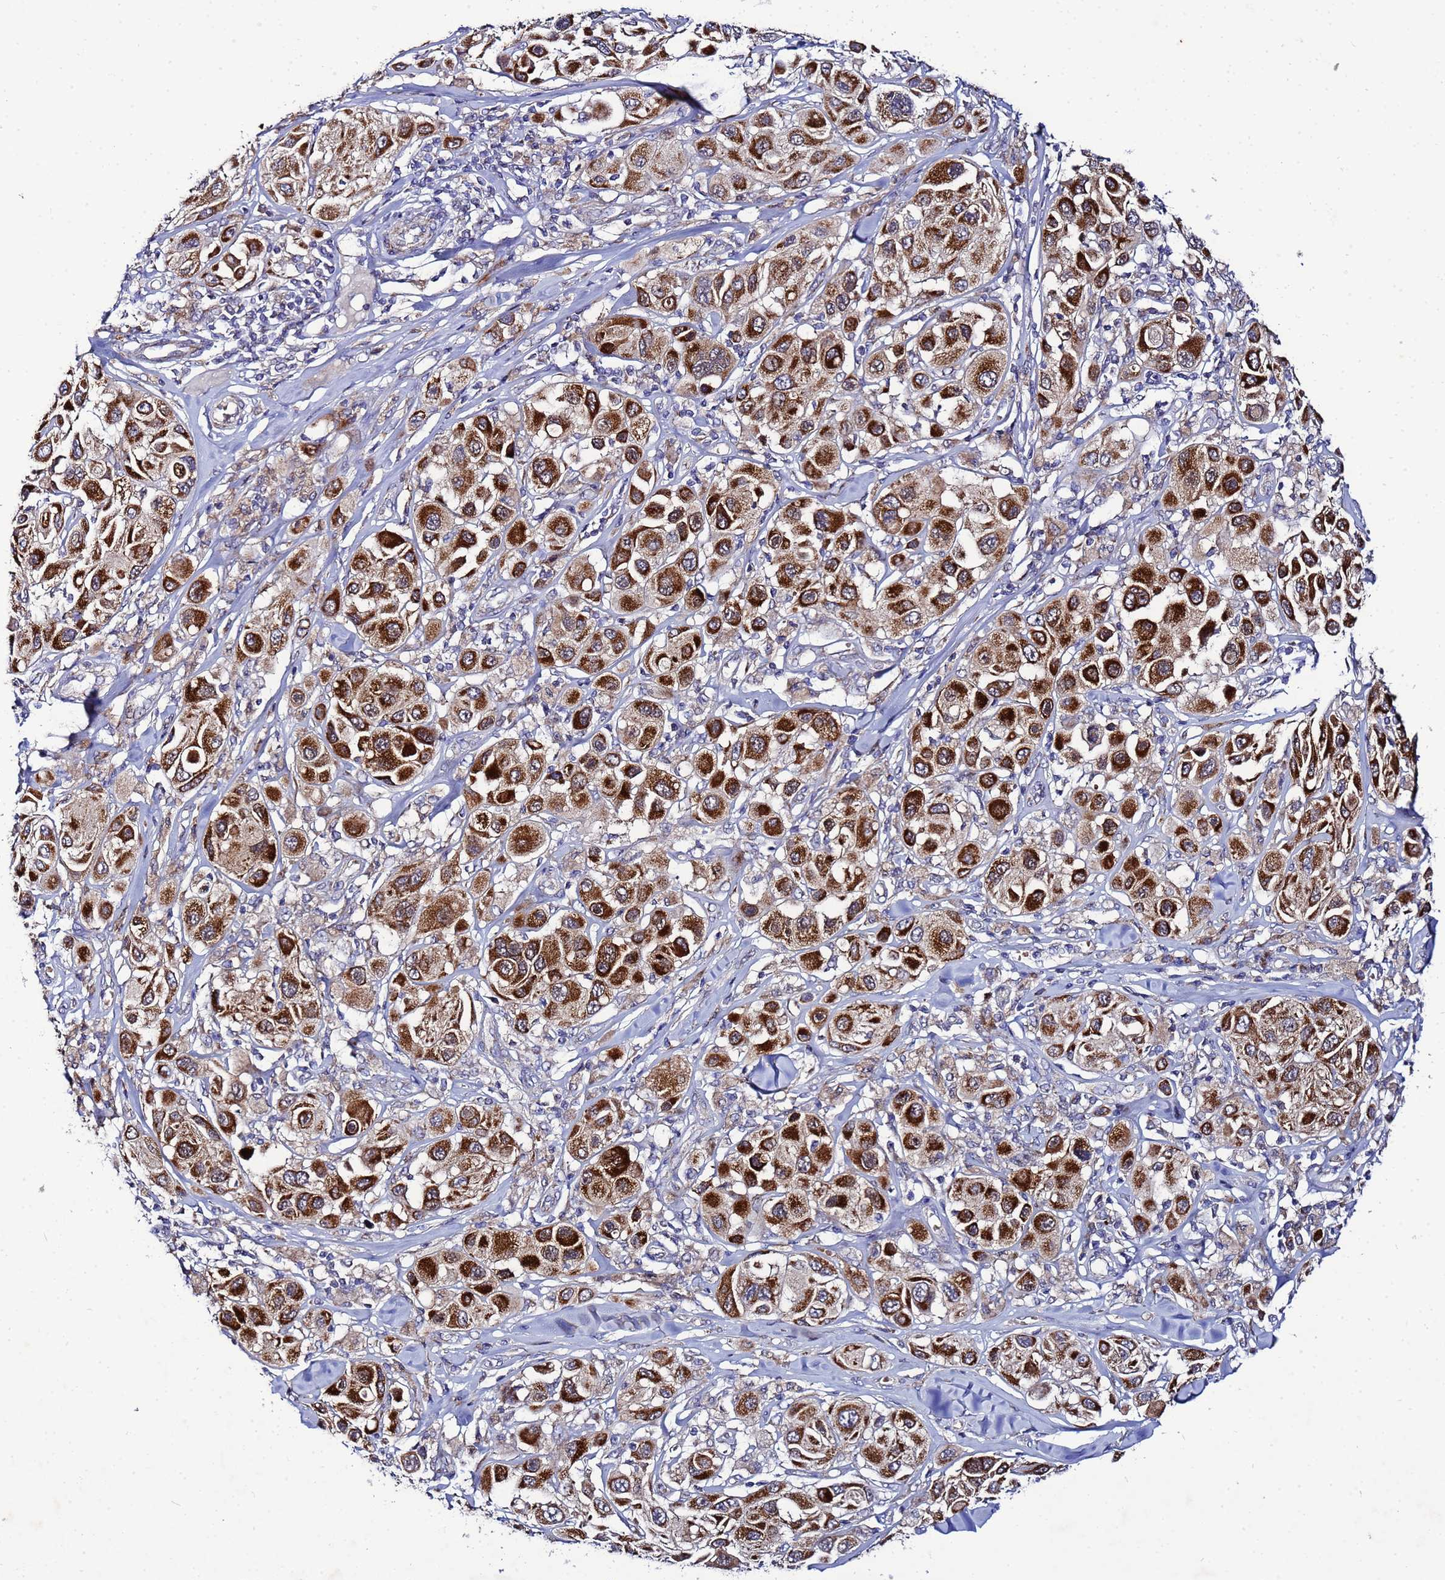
{"staining": {"intensity": "strong", "quantity": ">75%", "location": "cytoplasmic/membranous"}, "tissue": "melanoma", "cell_type": "Tumor cells", "image_type": "cancer", "snomed": [{"axis": "morphology", "description": "Malignant melanoma, Metastatic site"}, {"axis": "topography", "description": "Skin"}], "caption": "Immunohistochemical staining of malignant melanoma (metastatic site) demonstrates strong cytoplasmic/membranous protein positivity in about >75% of tumor cells.", "gene": "FAHD2A", "patient": {"sex": "male", "age": 41}}